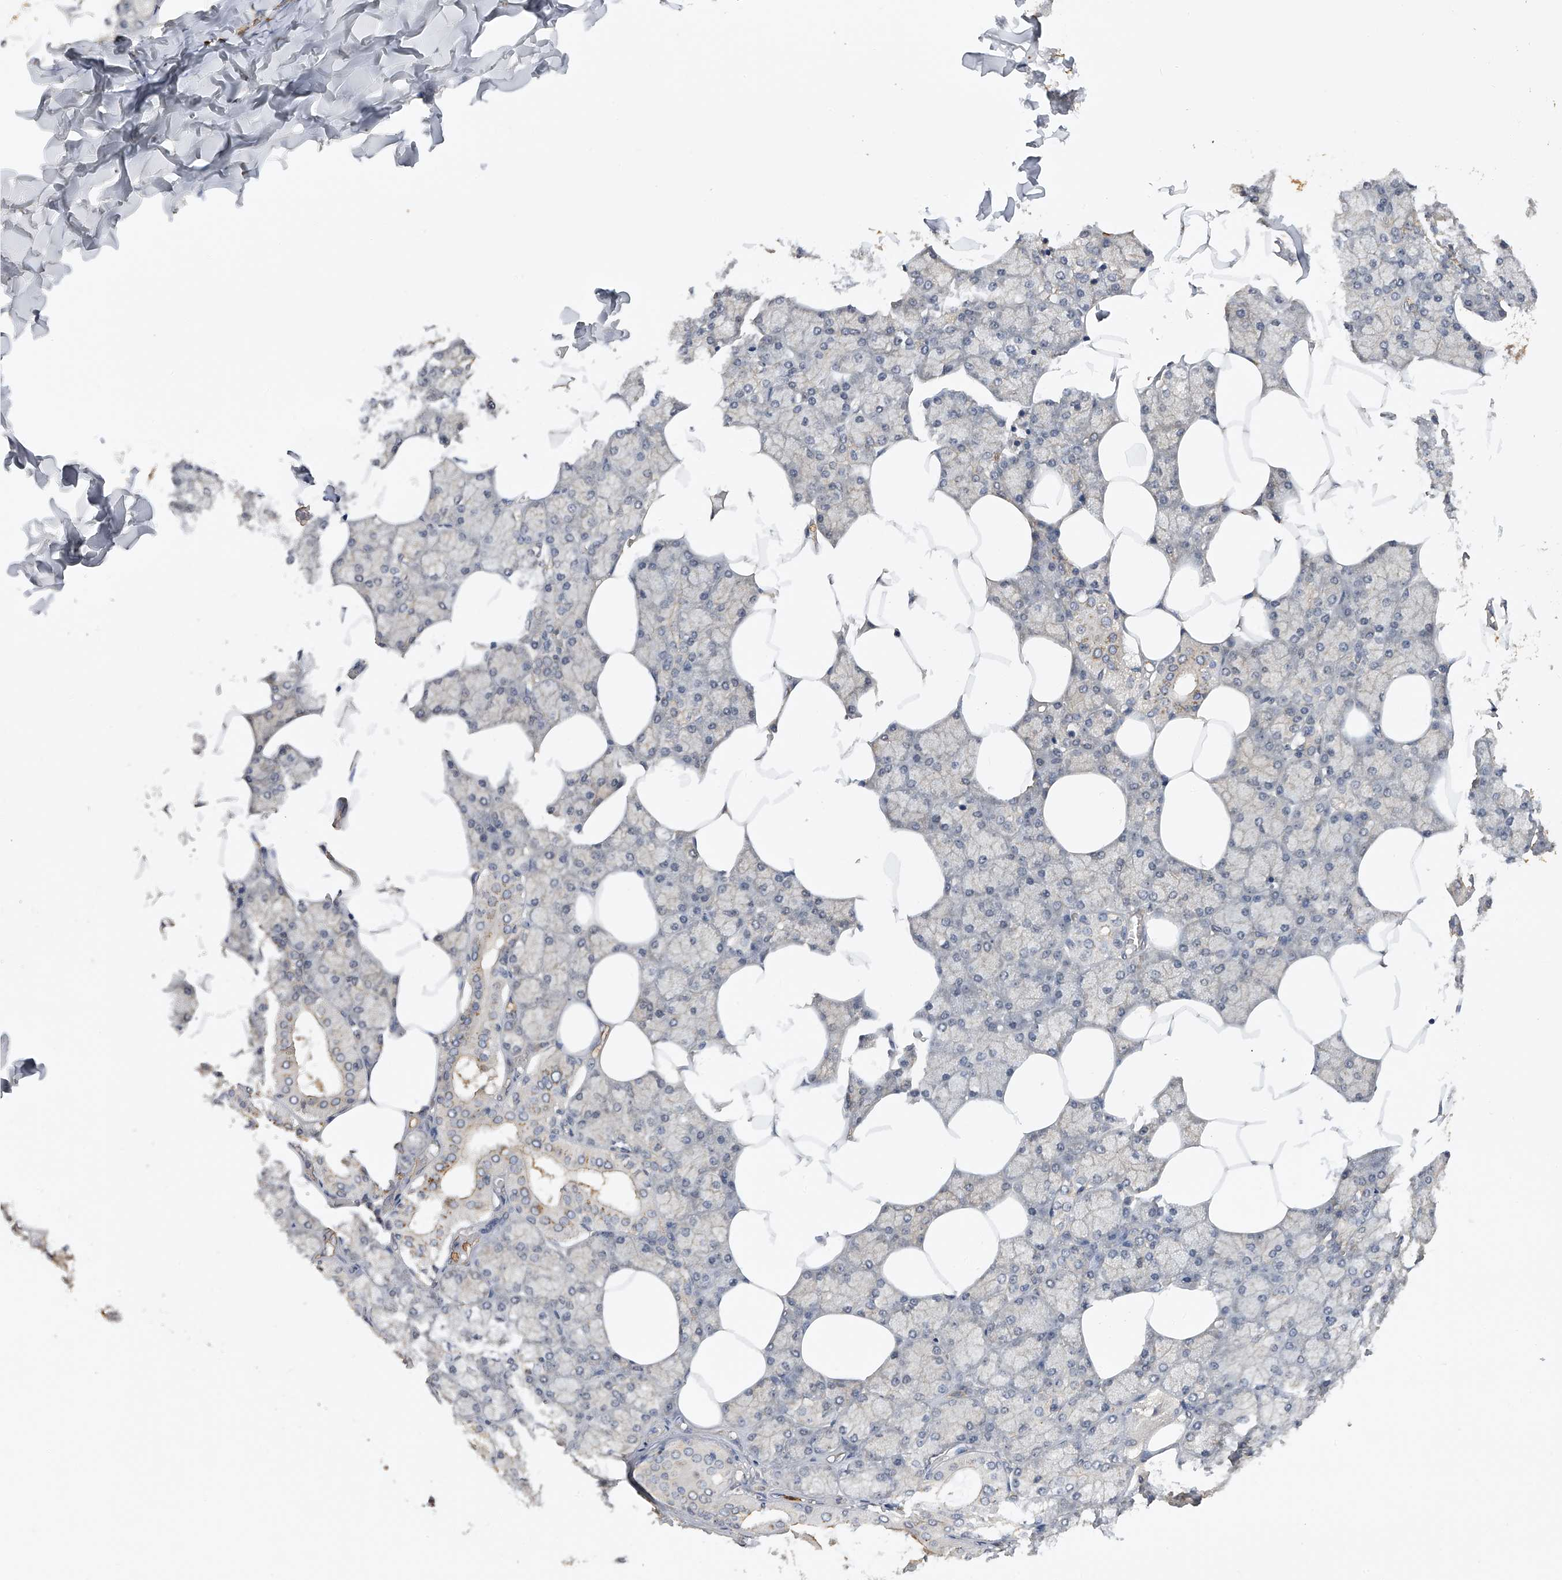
{"staining": {"intensity": "moderate", "quantity": ">75%", "location": "cytoplasmic/membranous"}, "tissue": "salivary gland", "cell_type": "Glandular cells", "image_type": "normal", "snomed": [{"axis": "morphology", "description": "Normal tissue, NOS"}, {"axis": "topography", "description": "Salivary gland"}], "caption": "Protein expression analysis of unremarkable human salivary gland reveals moderate cytoplasmic/membranous expression in about >75% of glandular cells. The protein of interest is shown in brown color, while the nuclei are stained blue.", "gene": "PTPRA", "patient": {"sex": "male", "age": 62}}